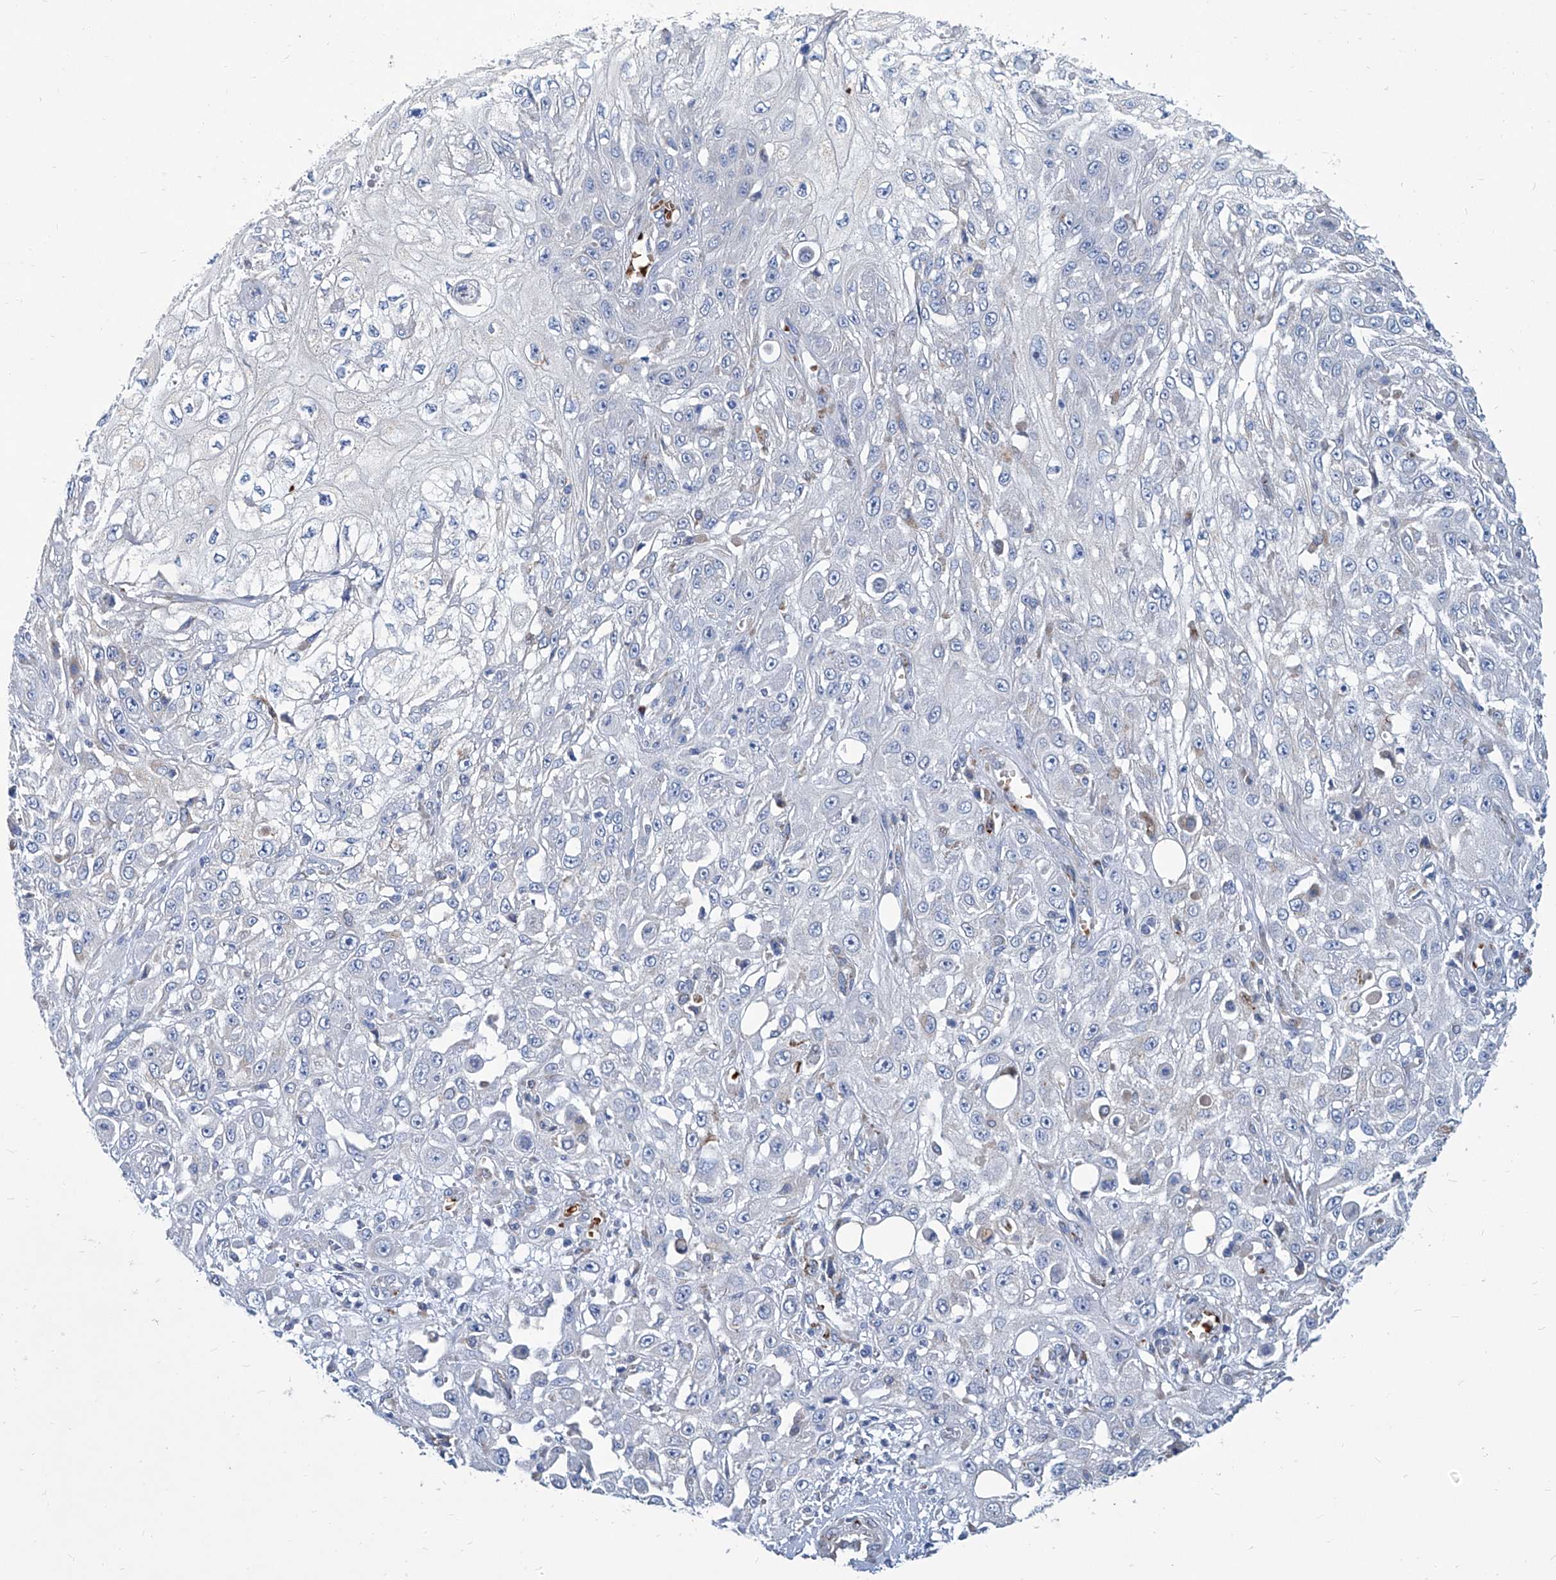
{"staining": {"intensity": "negative", "quantity": "none", "location": "none"}, "tissue": "skin cancer", "cell_type": "Tumor cells", "image_type": "cancer", "snomed": [{"axis": "morphology", "description": "Squamous cell carcinoma, NOS"}, {"axis": "morphology", "description": "Squamous cell carcinoma, metastatic, NOS"}, {"axis": "topography", "description": "Skin"}, {"axis": "topography", "description": "Lymph node"}], "caption": "A histopathology image of skin cancer stained for a protein displays no brown staining in tumor cells.", "gene": "FPR2", "patient": {"sex": "male", "age": 75}}